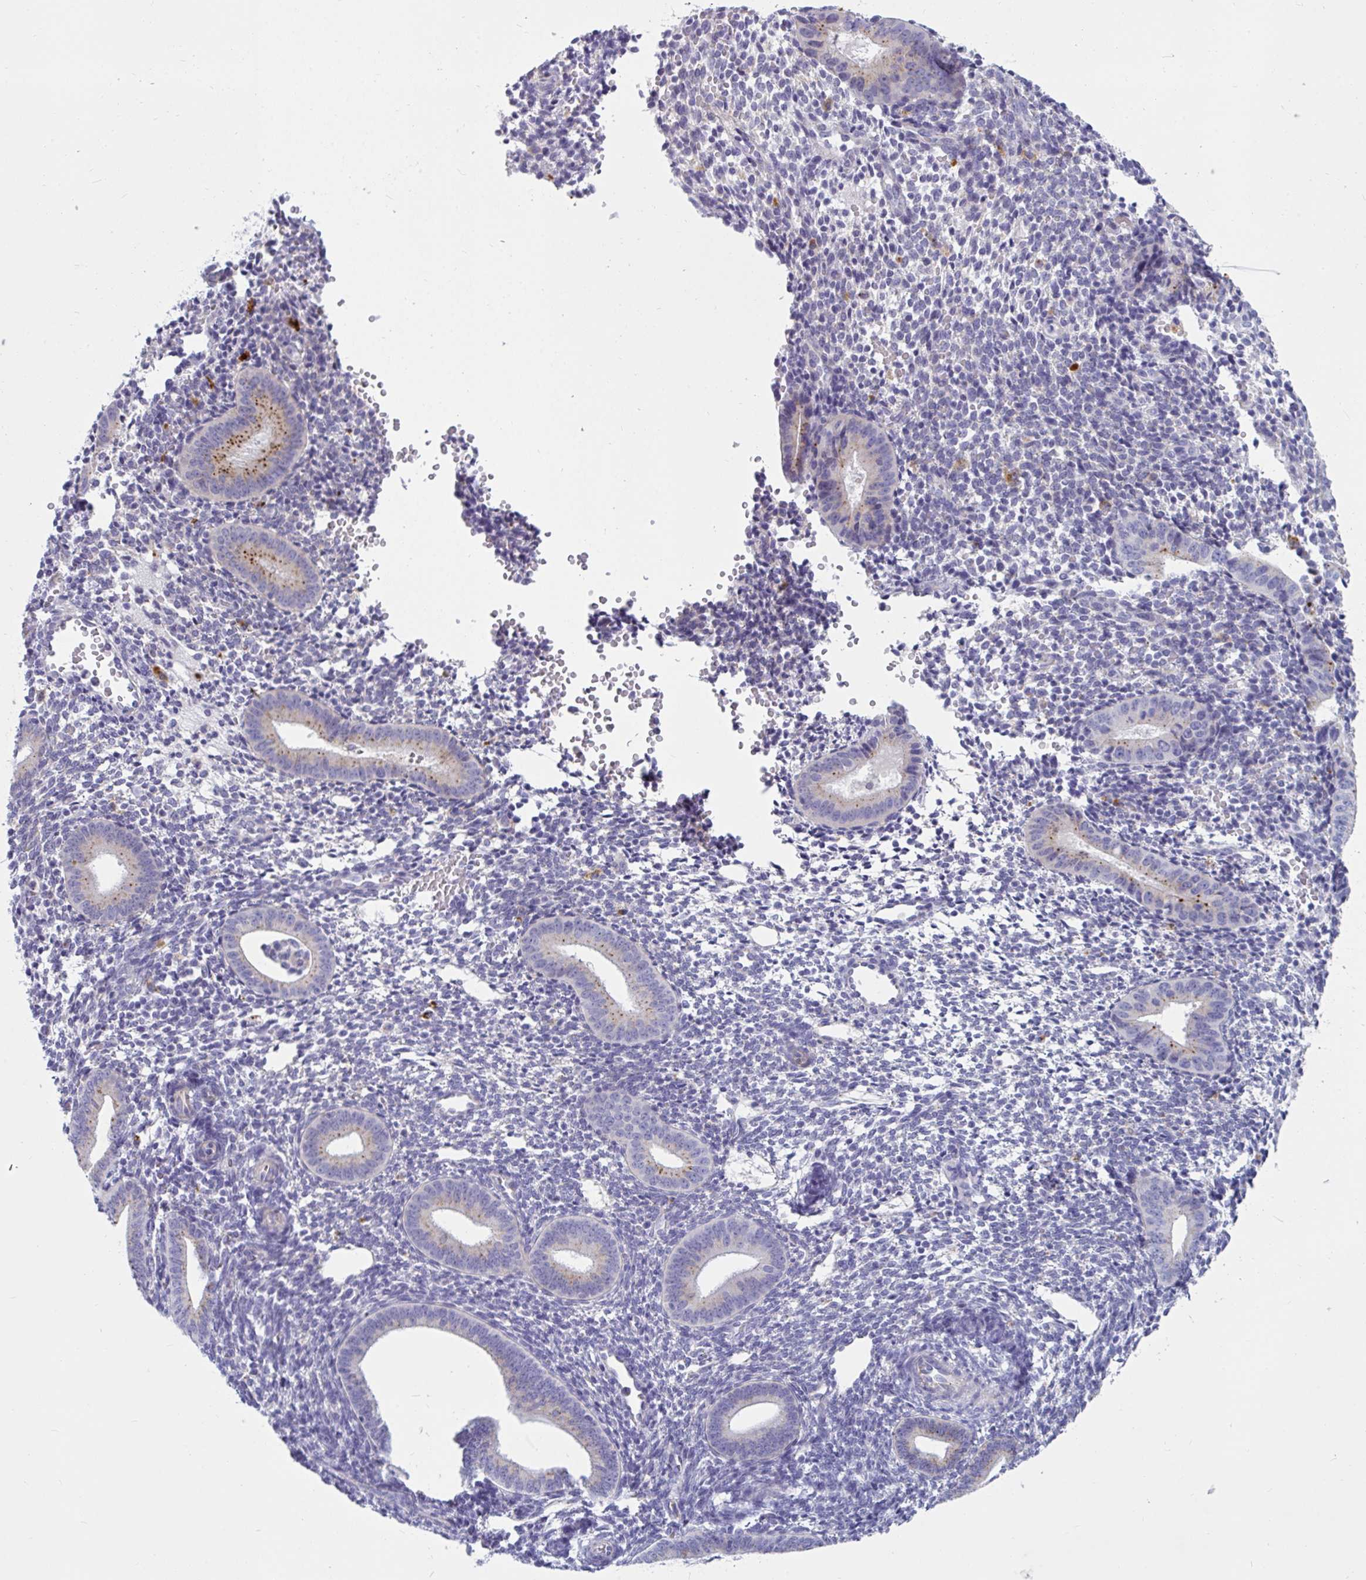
{"staining": {"intensity": "negative", "quantity": "none", "location": "none"}, "tissue": "endometrium", "cell_type": "Cells in endometrial stroma", "image_type": "normal", "snomed": [{"axis": "morphology", "description": "Normal tissue, NOS"}, {"axis": "topography", "description": "Endometrium"}], "caption": "DAB (3,3'-diaminobenzidine) immunohistochemical staining of normal endometrium shows no significant positivity in cells in endometrial stroma. (DAB (3,3'-diaminobenzidine) immunohistochemistry with hematoxylin counter stain).", "gene": "CTSZ", "patient": {"sex": "female", "age": 40}}